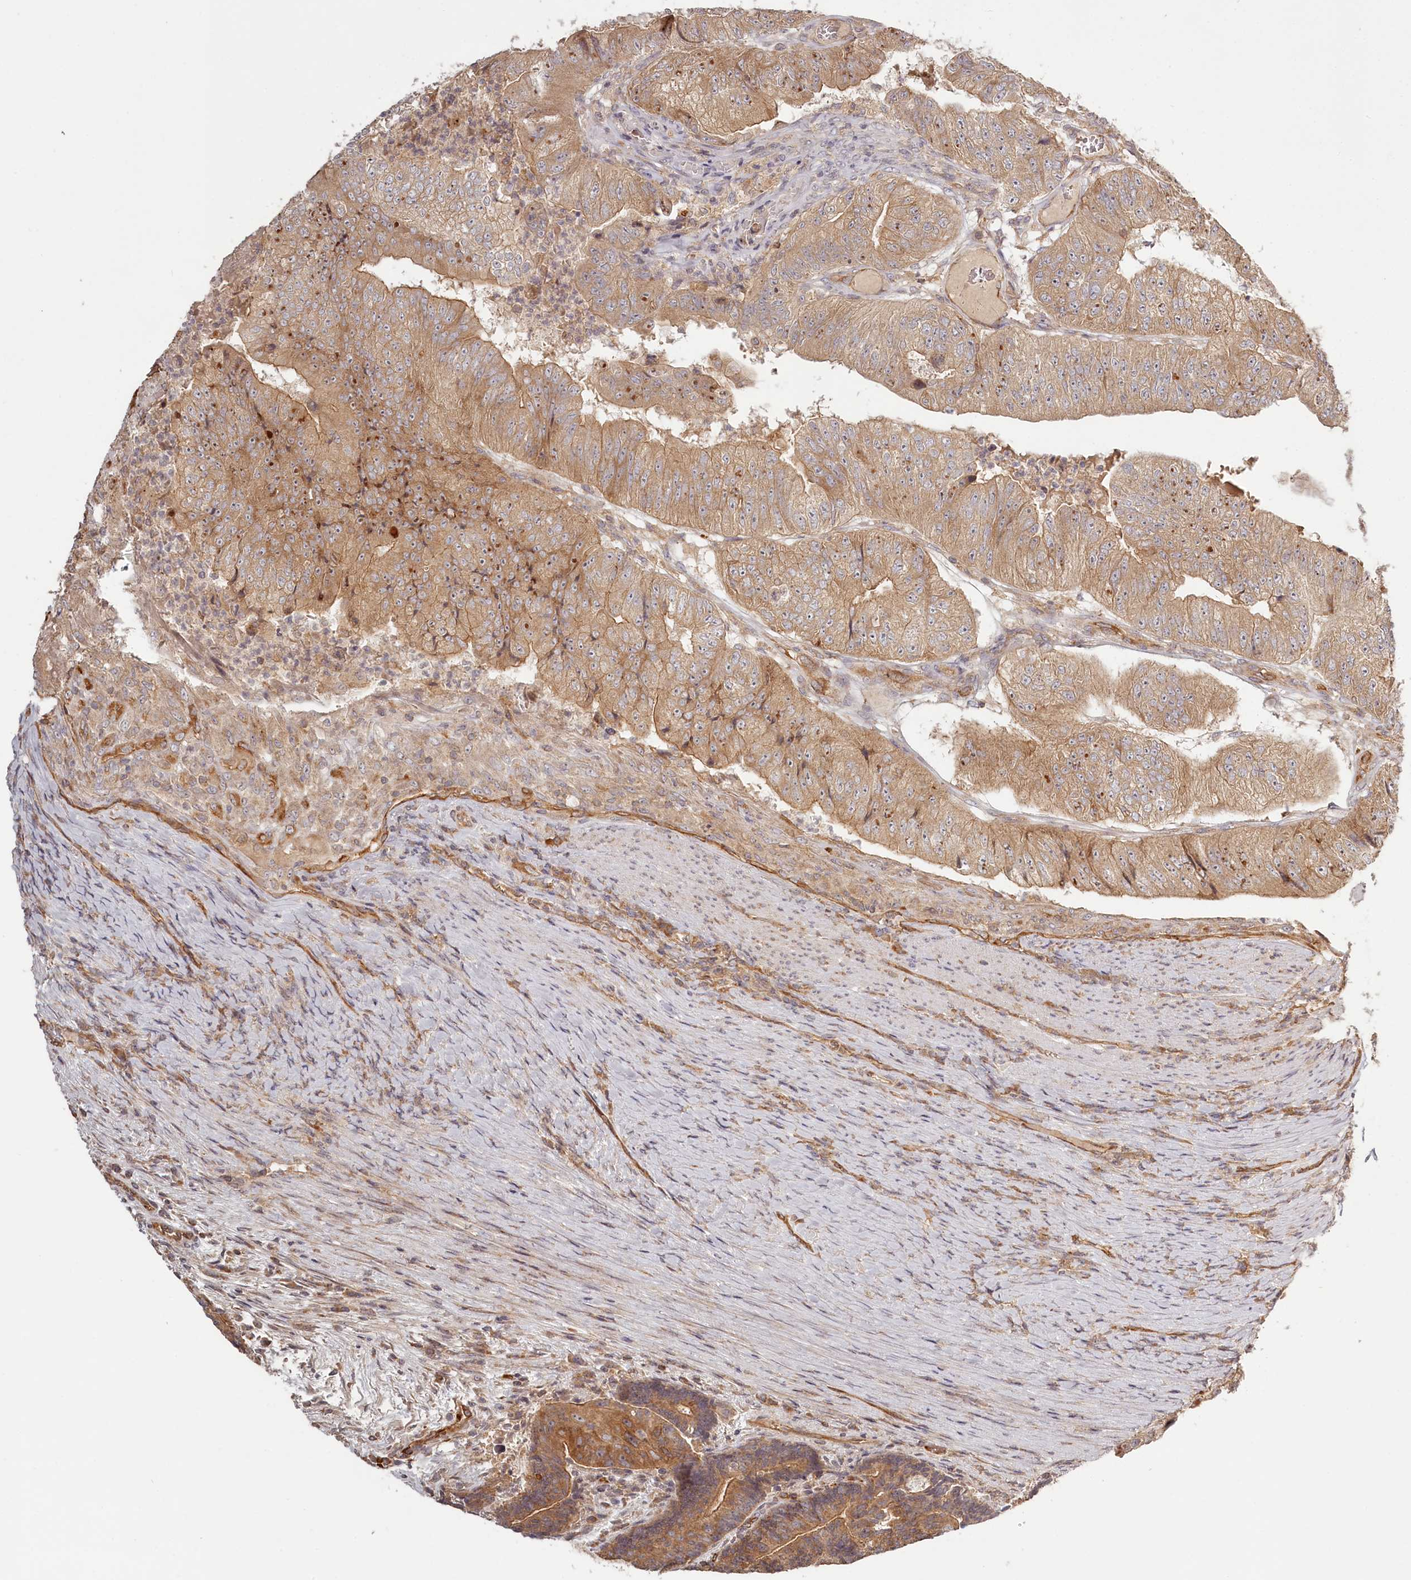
{"staining": {"intensity": "moderate", "quantity": ">75%", "location": "cytoplasmic/membranous,nuclear"}, "tissue": "colorectal cancer", "cell_type": "Tumor cells", "image_type": "cancer", "snomed": [{"axis": "morphology", "description": "Adenocarcinoma, NOS"}, {"axis": "topography", "description": "Colon"}], "caption": "Tumor cells demonstrate medium levels of moderate cytoplasmic/membranous and nuclear expression in about >75% of cells in human colorectal cancer (adenocarcinoma).", "gene": "TMIE", "patient": {"sex": "female", "age": 67}}